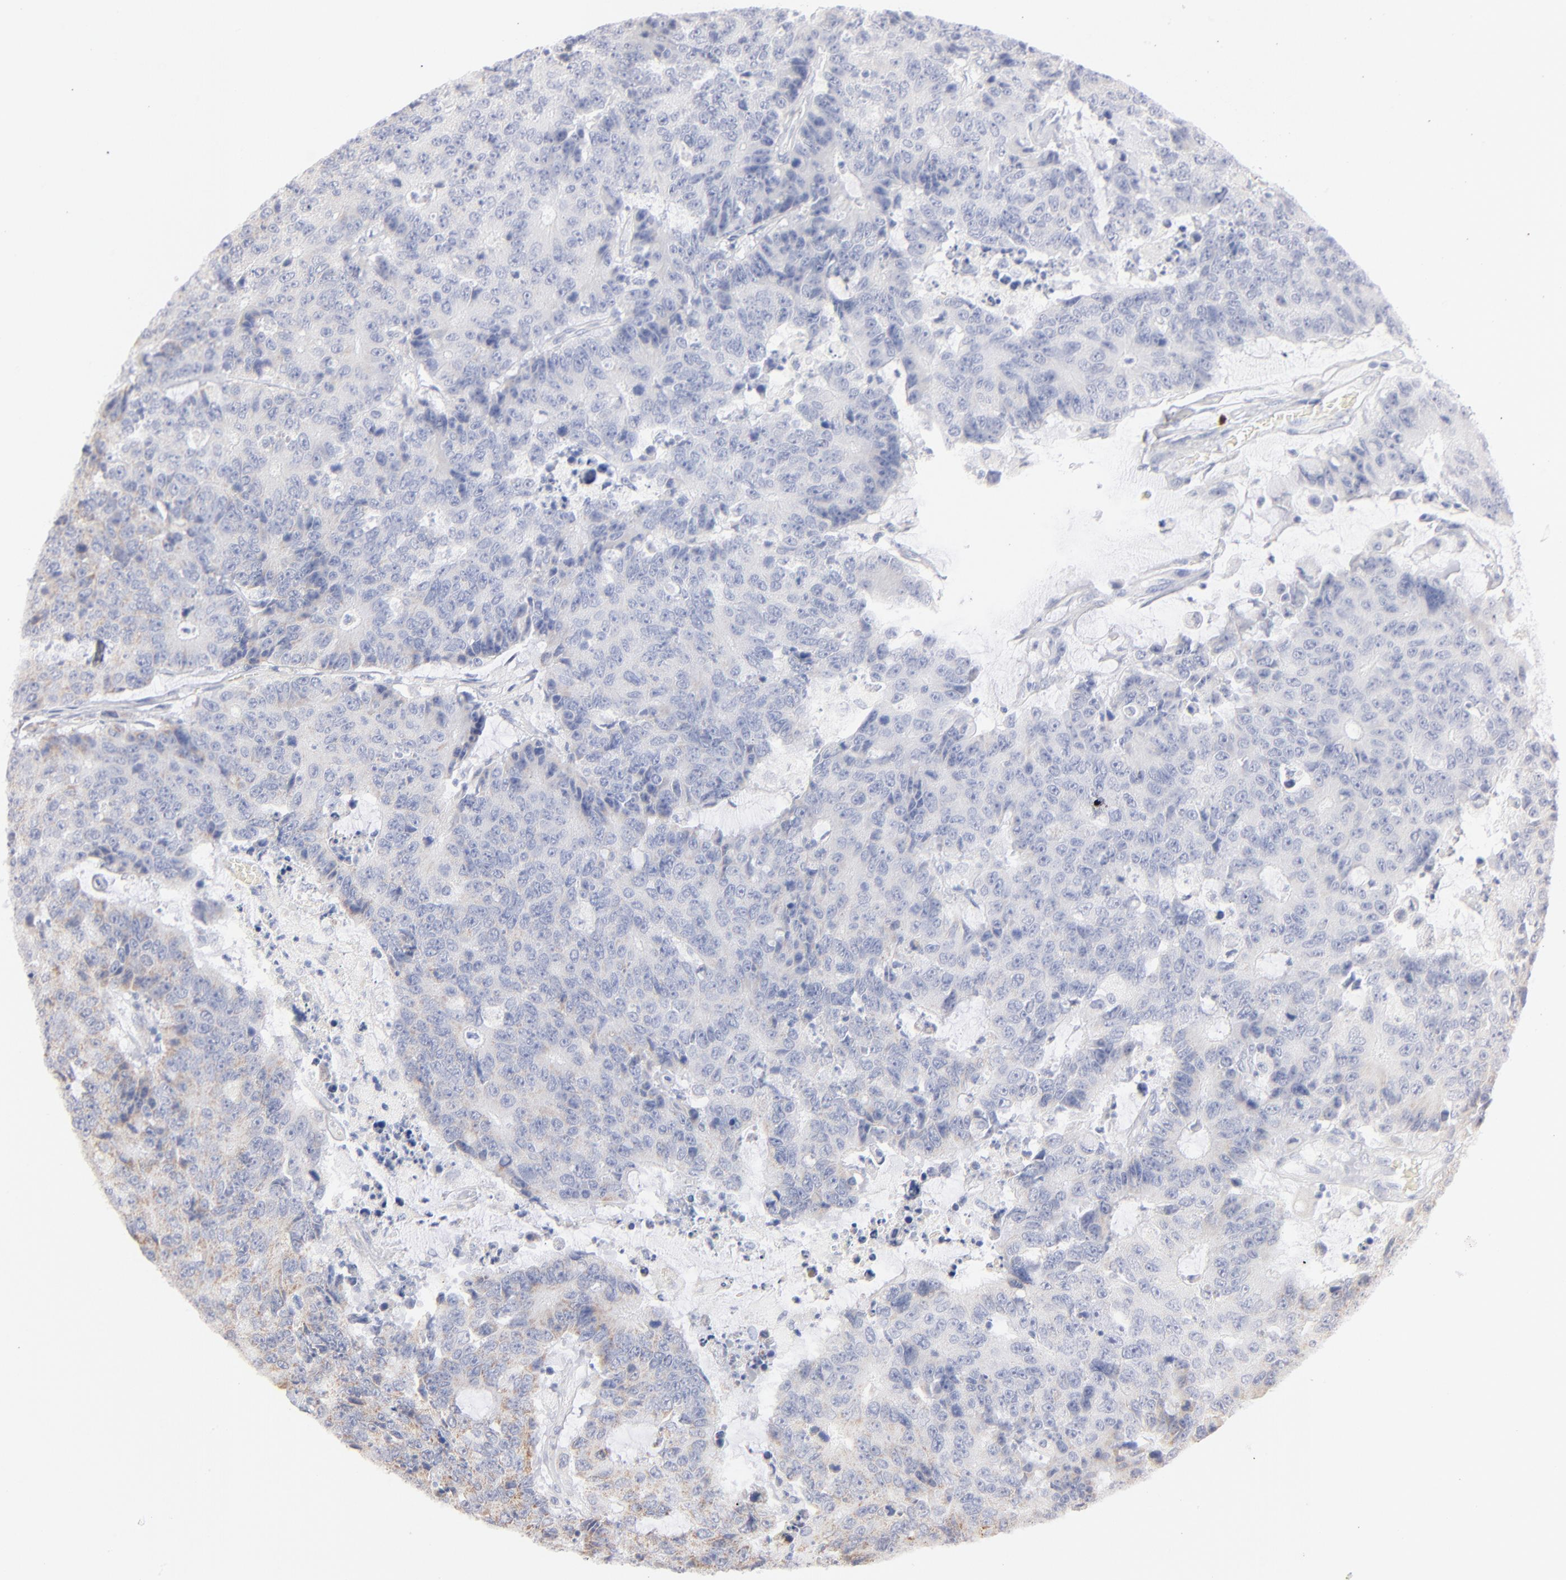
{"staining": {"intensity": "weak", "quantity": "<25%", "location": "cytoplasmic/membranous"}, "tissue": "colorectal cancer", "cell_type": "Tumor cells", "image_type": "cancer", "snomed": [{"axis": "morphology", "description": "Adenocarcinoma, NOS"}, {"axis": "topography", "description": "Colon"}], "caption": "DAB immunohistochemical staining of human colorectal adenocarcinoma displays no significant expression in tumor cells.", "gene": "MRPL58", "patient": {"sex": "female", "age": 86}}